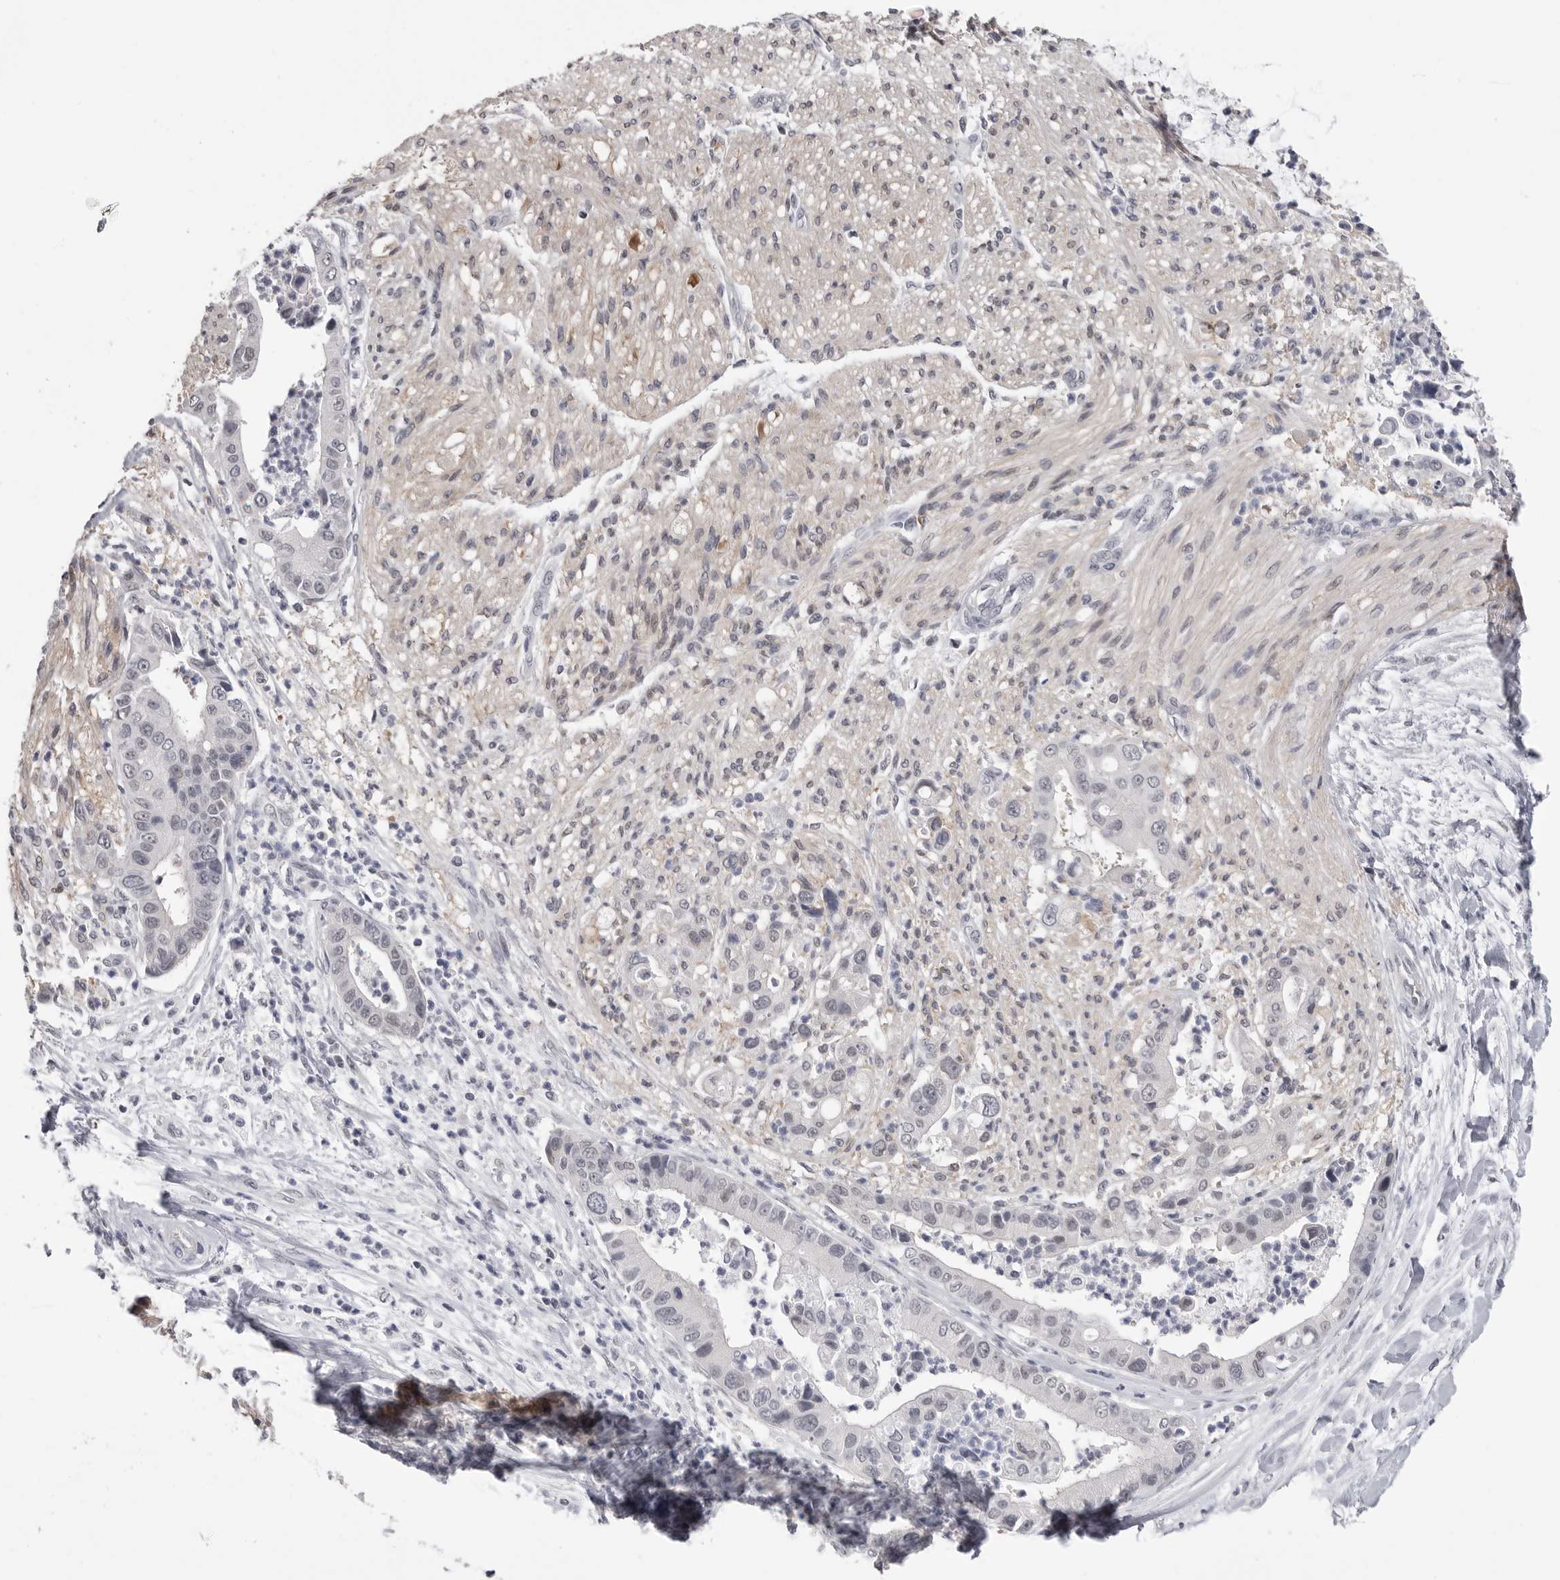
{"staining": {"intensity": "negative", "quantity": "none", "location": "none"}, "tissue": "liver cancer", "cell_type": "Tumor cells", "image_type": "cancer", "snomed": [{"axis": "morphology", "description": "Cholangiocarcinoma"}, {"axis": "topography", "description": "Liver"}], "caption": "Liver cancer was stained to show a protein in brown. There is no significant expression in tumor cells.", "gene": "DLG2", "patient": {"sex": "female", "age": 54}}